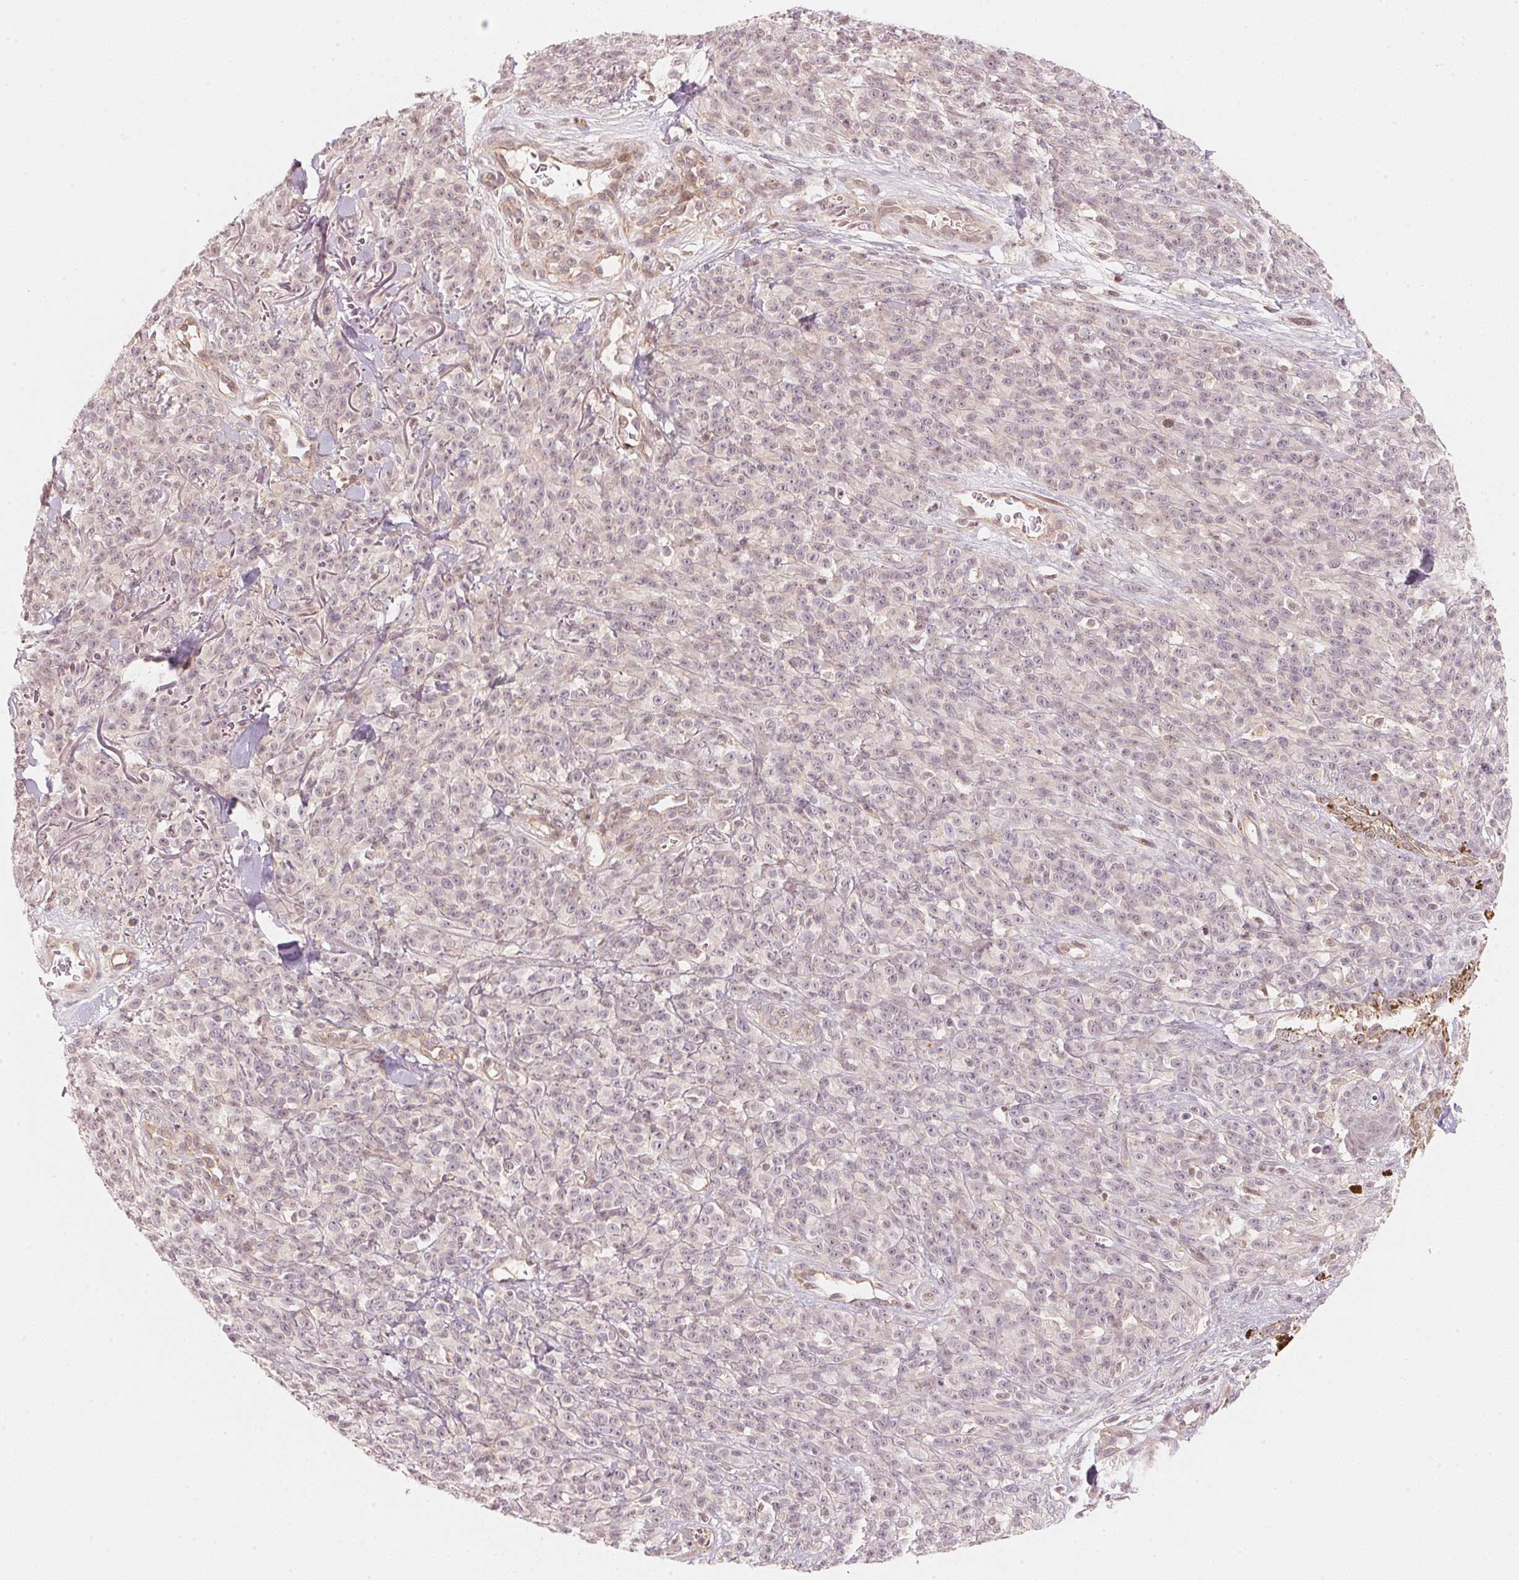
{"staining": {"intensity": "negative", "quantity": "none", "location": "none"}, "tissue": "melanoma", "cell_type": "Tumor cells", "image_type": "cancer", "snomed": [{"axis": "morphology", "description": "Malignant melanoma, NOS"}, {"axis": "topography", "description": "Skin"}, {"axis": "topography", "description": "Skin of trunk"}], "caption": "The micrograph exhibits no significant positivity in tumor cells of melanoma.", "gene": "PRKN", "patient": {"sex": "male", "age": 74}}